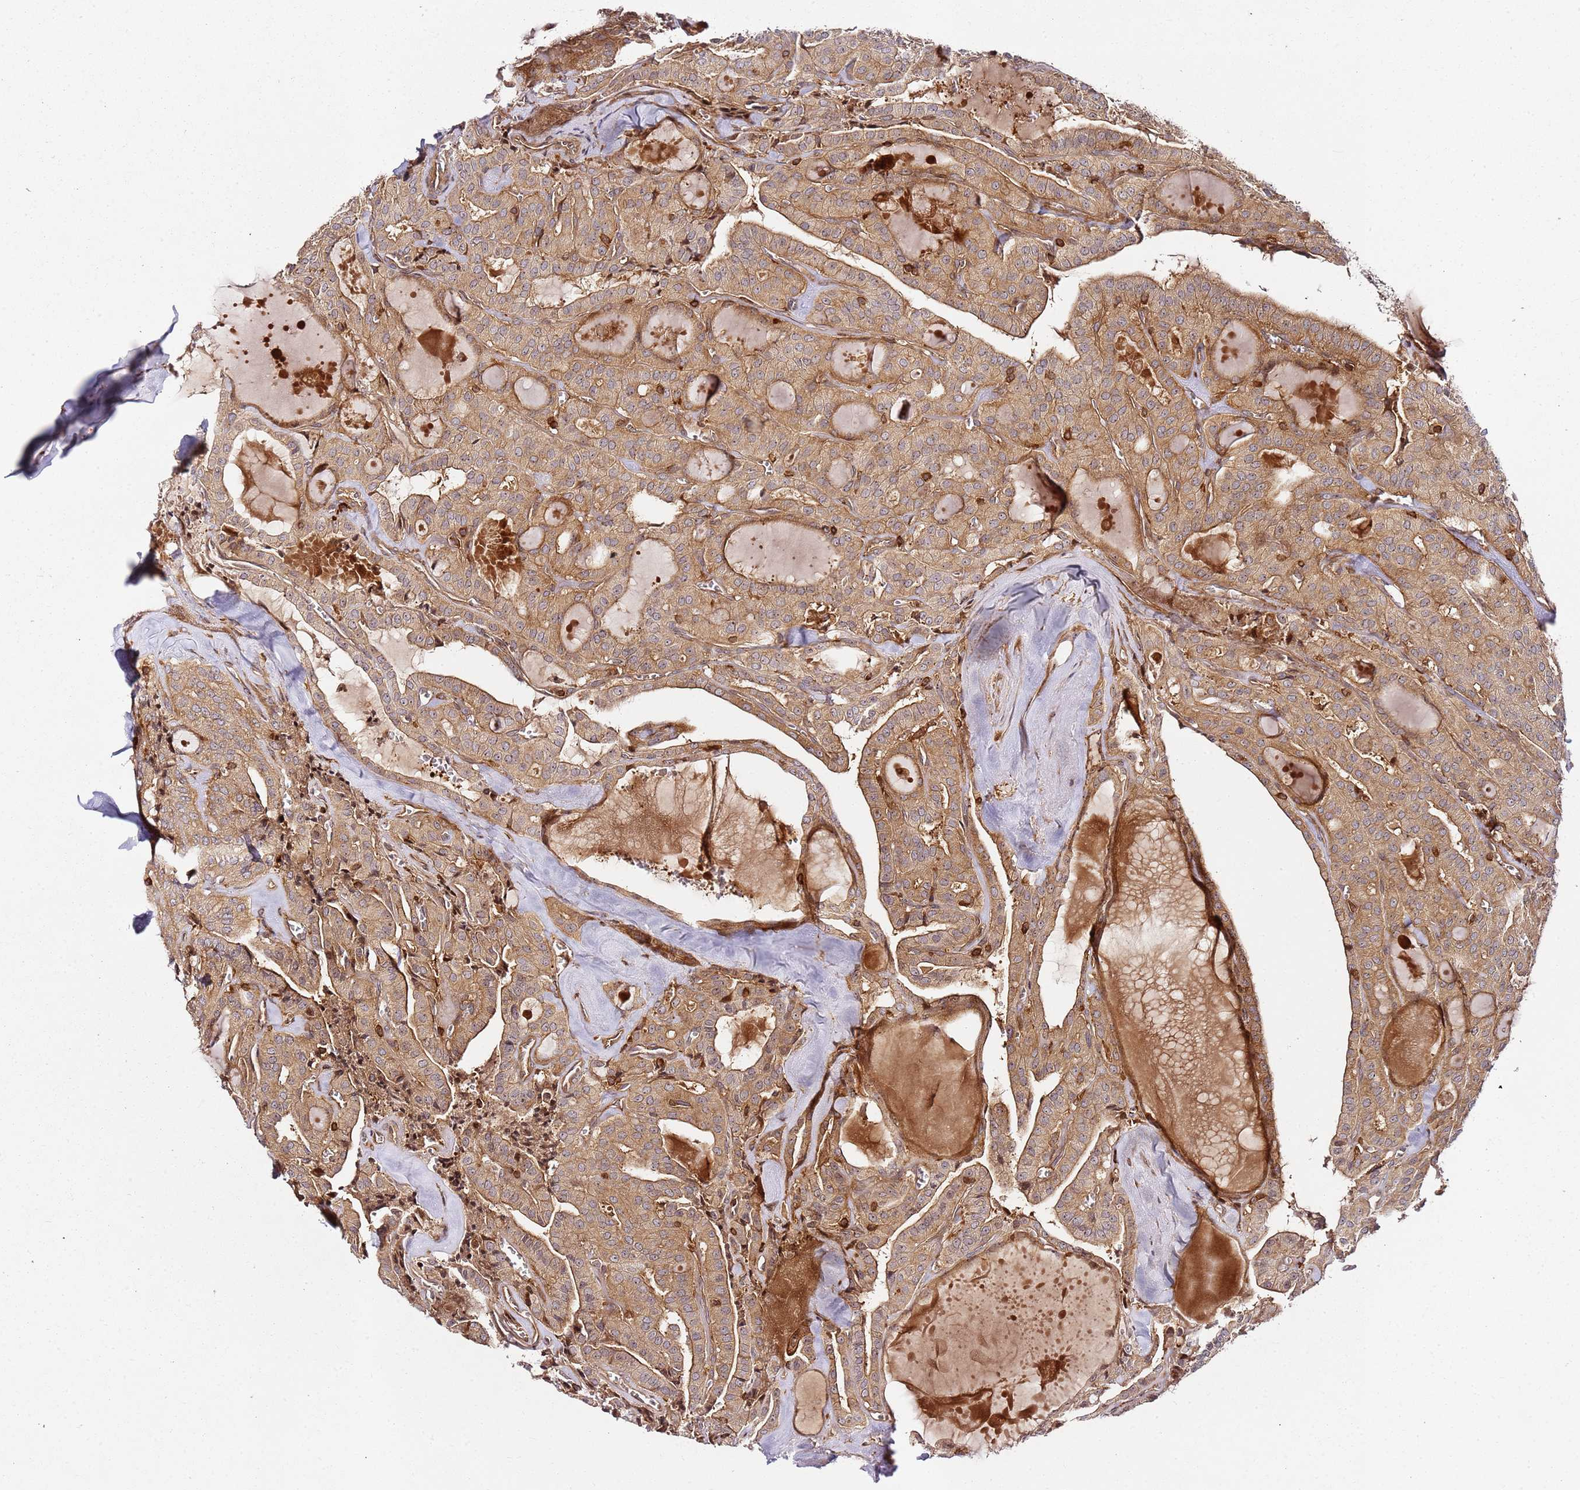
{"staining": {"intensity": "moderate", "quantity": ">75%", "location": "cytoplasmic/membranous"}, "tissue": "thyroid cancer", "cell_type": "Tumor cells", "image_type": "cancer", "snomed": [{"axis": "morphology", "description": "Papillary adenocarcinoma, NOS"}, {"axis": "topography", "description": "Thyroid gland"}], "caption": "A micrograph showing moderate cytoplasmic/membranous expression in approximately >75% of tumor cells in papillary adenocarcinoma (thyroid), as visualized by brown immunohistochemical staining.", "gene": "PRMT7", "patient": {"sex": "male", "age": 52}}